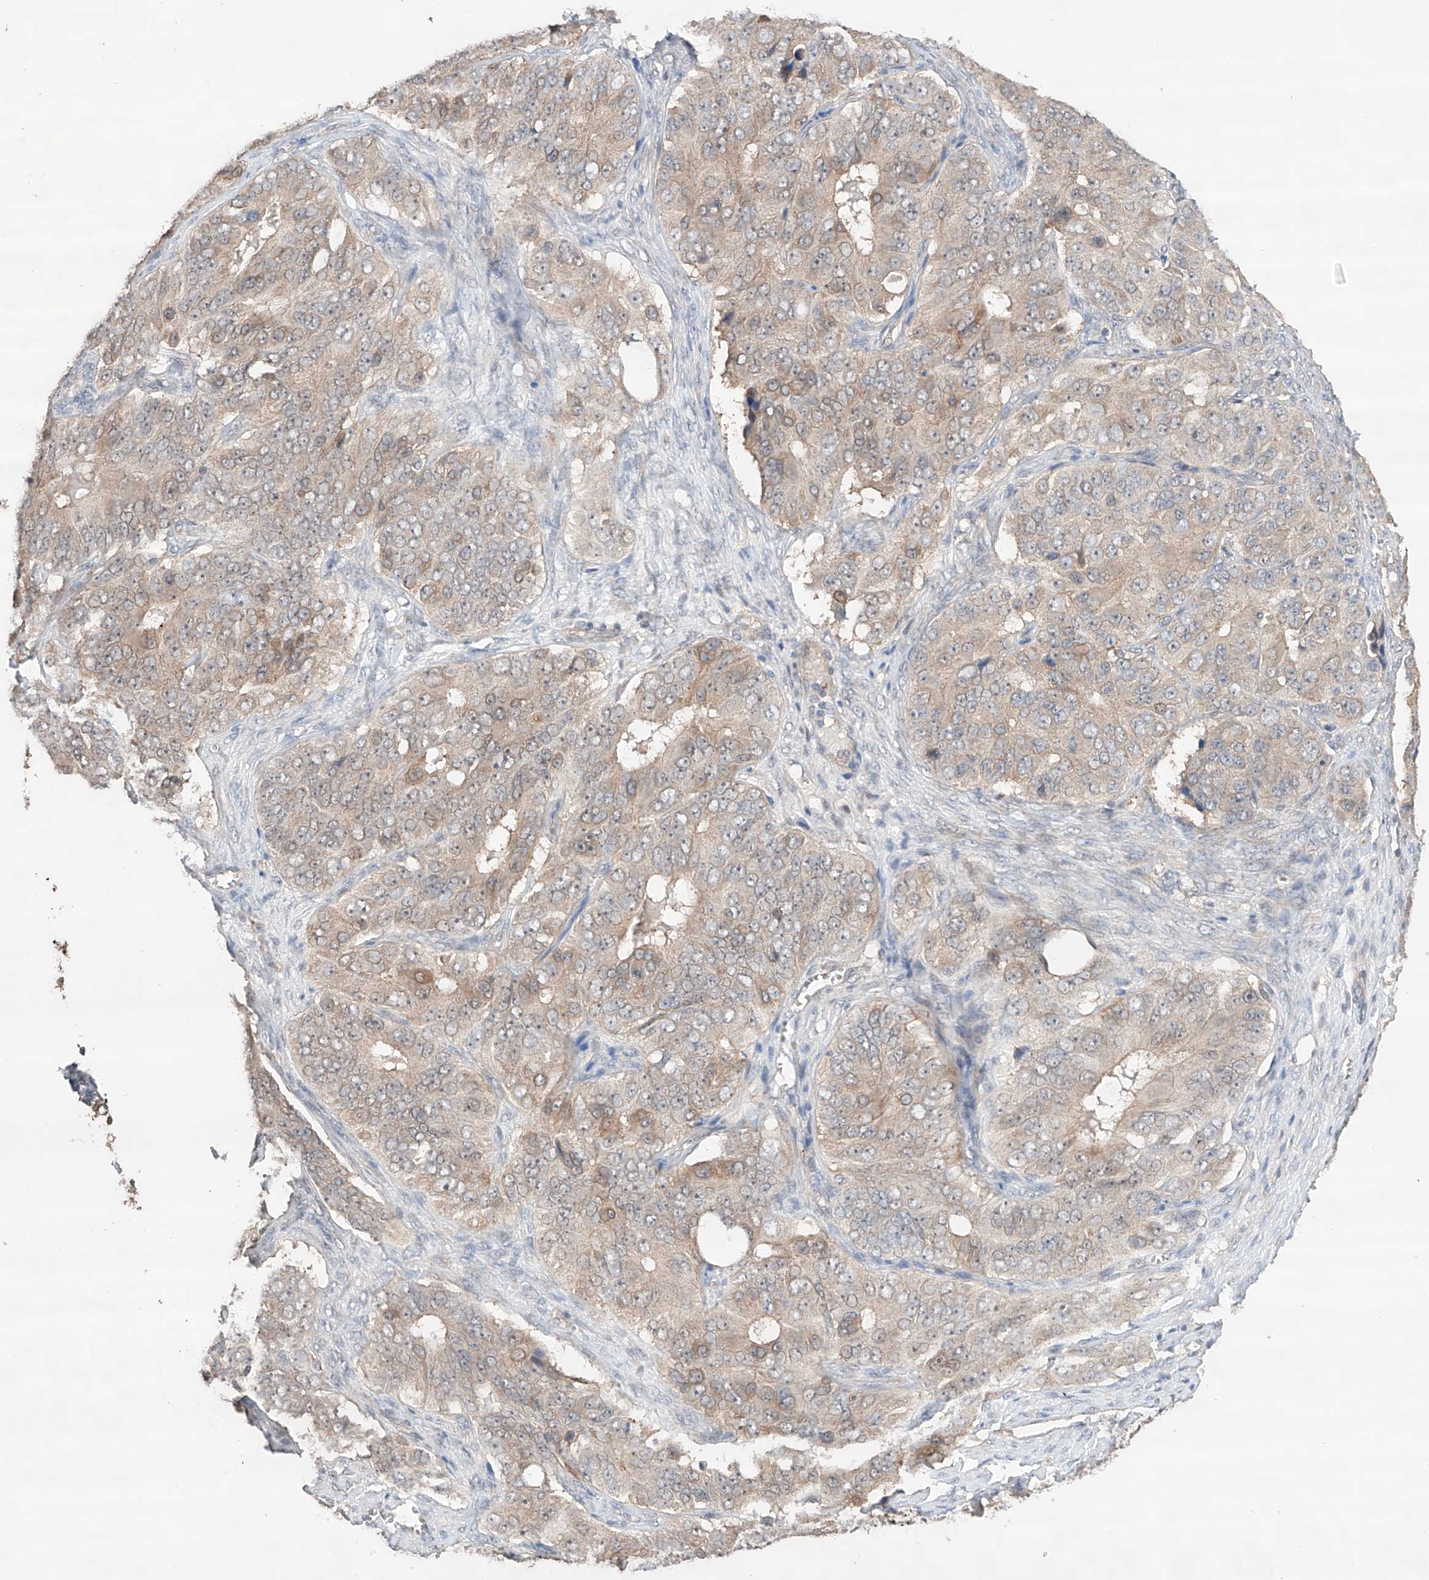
{"staining": {"intensity": "weak", "quantity": "25%-75%", "location": "cytoplasmic/membranous"}, "tissue": "ovarian cancer", "cell_type": "Tumor cells", "image_type": "cancer", "snomed": [{"axis": "morphology", "description": "Carcinoma, endometroid"}, {"axis": "topography", "description": "Ovary"}], "caption": "A micrograph of human ovarian cancer stained for a protein exhibits weak cytoplasmic/membranous brown staining in tumor cells.", "gene": "ZFHX2", "patient": {"sex": "female", "age": 51}}